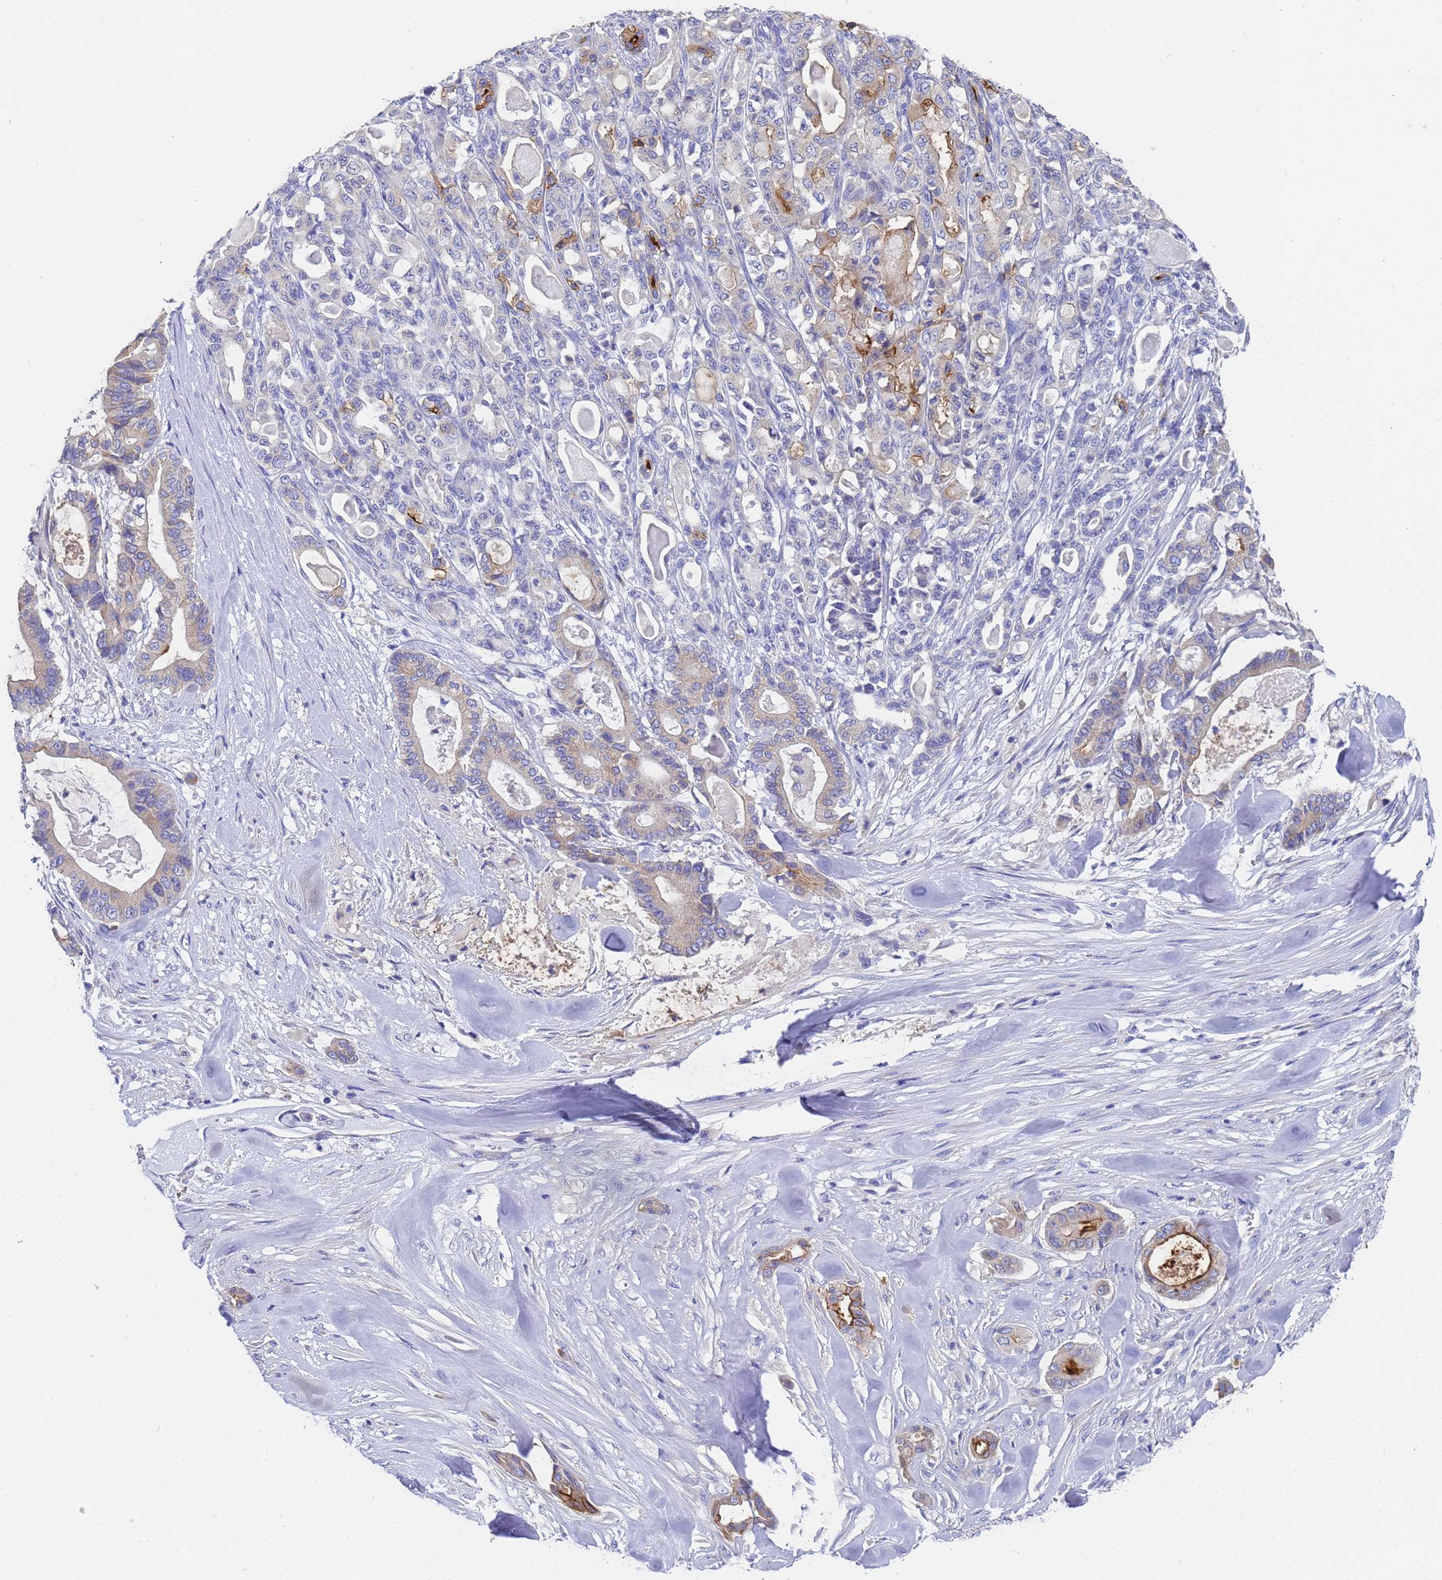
{"staining": {"intensity": "moderate", "quantity": "<25%", "location": "cytoplasmic/membranous"}, "tissue": "pancreatic cancer", "cell_type": "Tumor cells", "image_type": "cancer", "snomed": [{"axis": "morphology", "description": "Adenocarcinoma, NOS"}, {"axis": "topography", "description": "Pancreas"}], "caption": "An image of human pancreatic cancer (adenocarcinoma) stained for a protein shows moderate cytoplasmic/membranous brown staining in tumor cells.", "gene": "TM4SF4", "patient": {"sex": "male", "age": 63}}